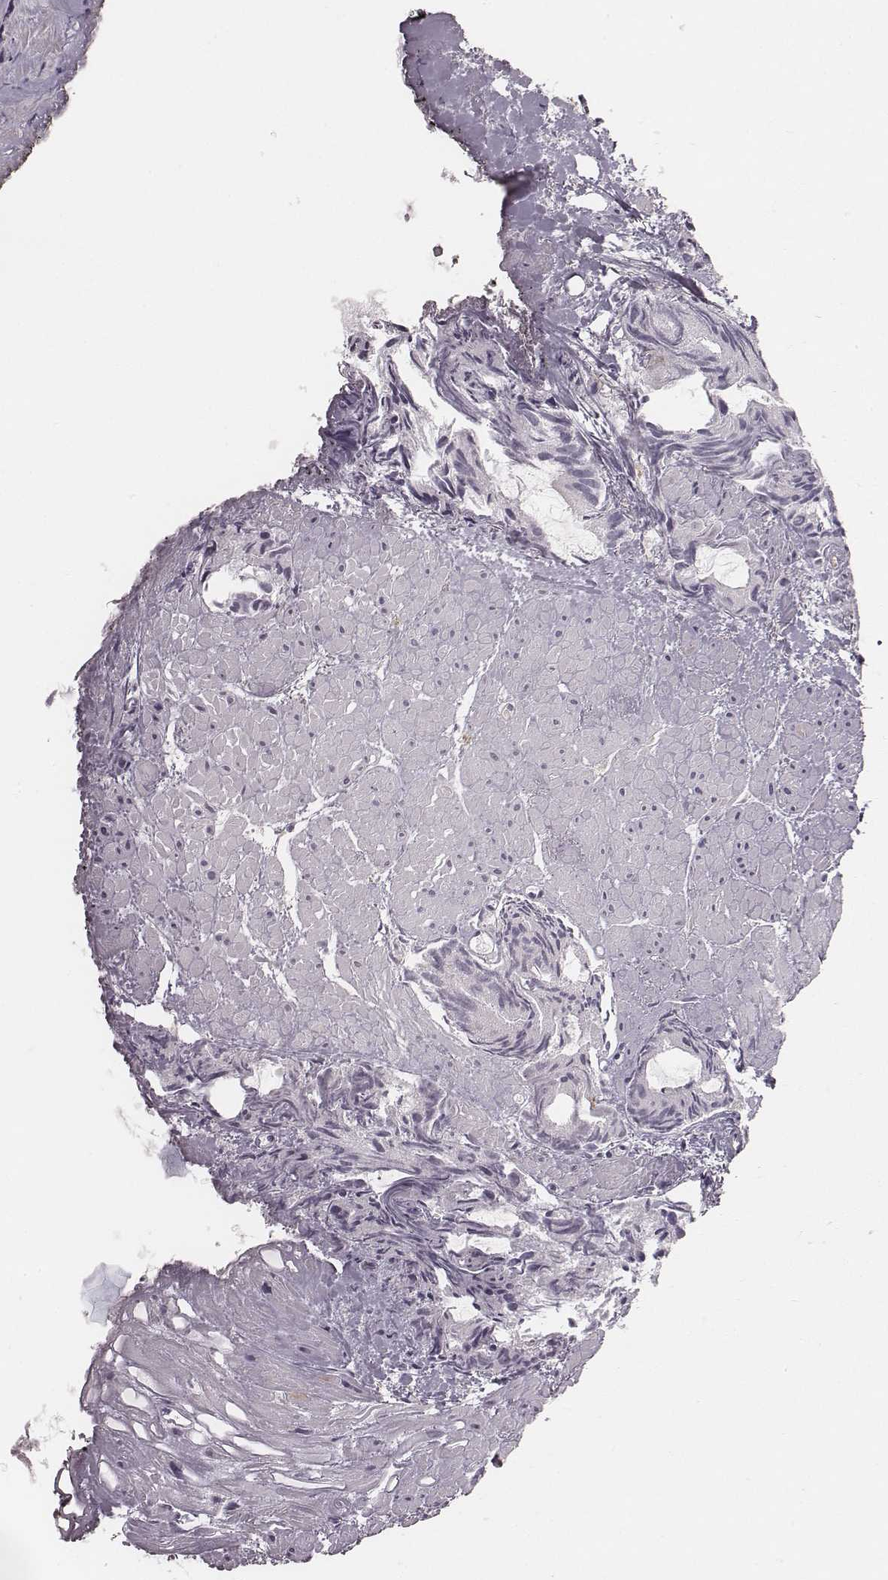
{"staining": {"intensity": "negative", "quantity": "none", "location": "none"}, "tissue": "prostate cancer", "cell_type": "Tumor cells", "image_type": "cancer", "snomed": [{"axis": "morphology", "description": "Adenocarcinoma, High grade"}, {"axis": "topography", "description": "Prostate"}], "caption": "The IHC image has no significant positivity in tumor cells of adenocarcinoma (high-grade) (prostate) tissue. Brightfield microscopy of immunohistochemistry stained with DAB (3,3'-diaminobenzidine) (brown) and hematoxylin (blue), captured at high magnification.", "gene": "RPGRIP1", "patient": {"sex": "male", "age": 79}}